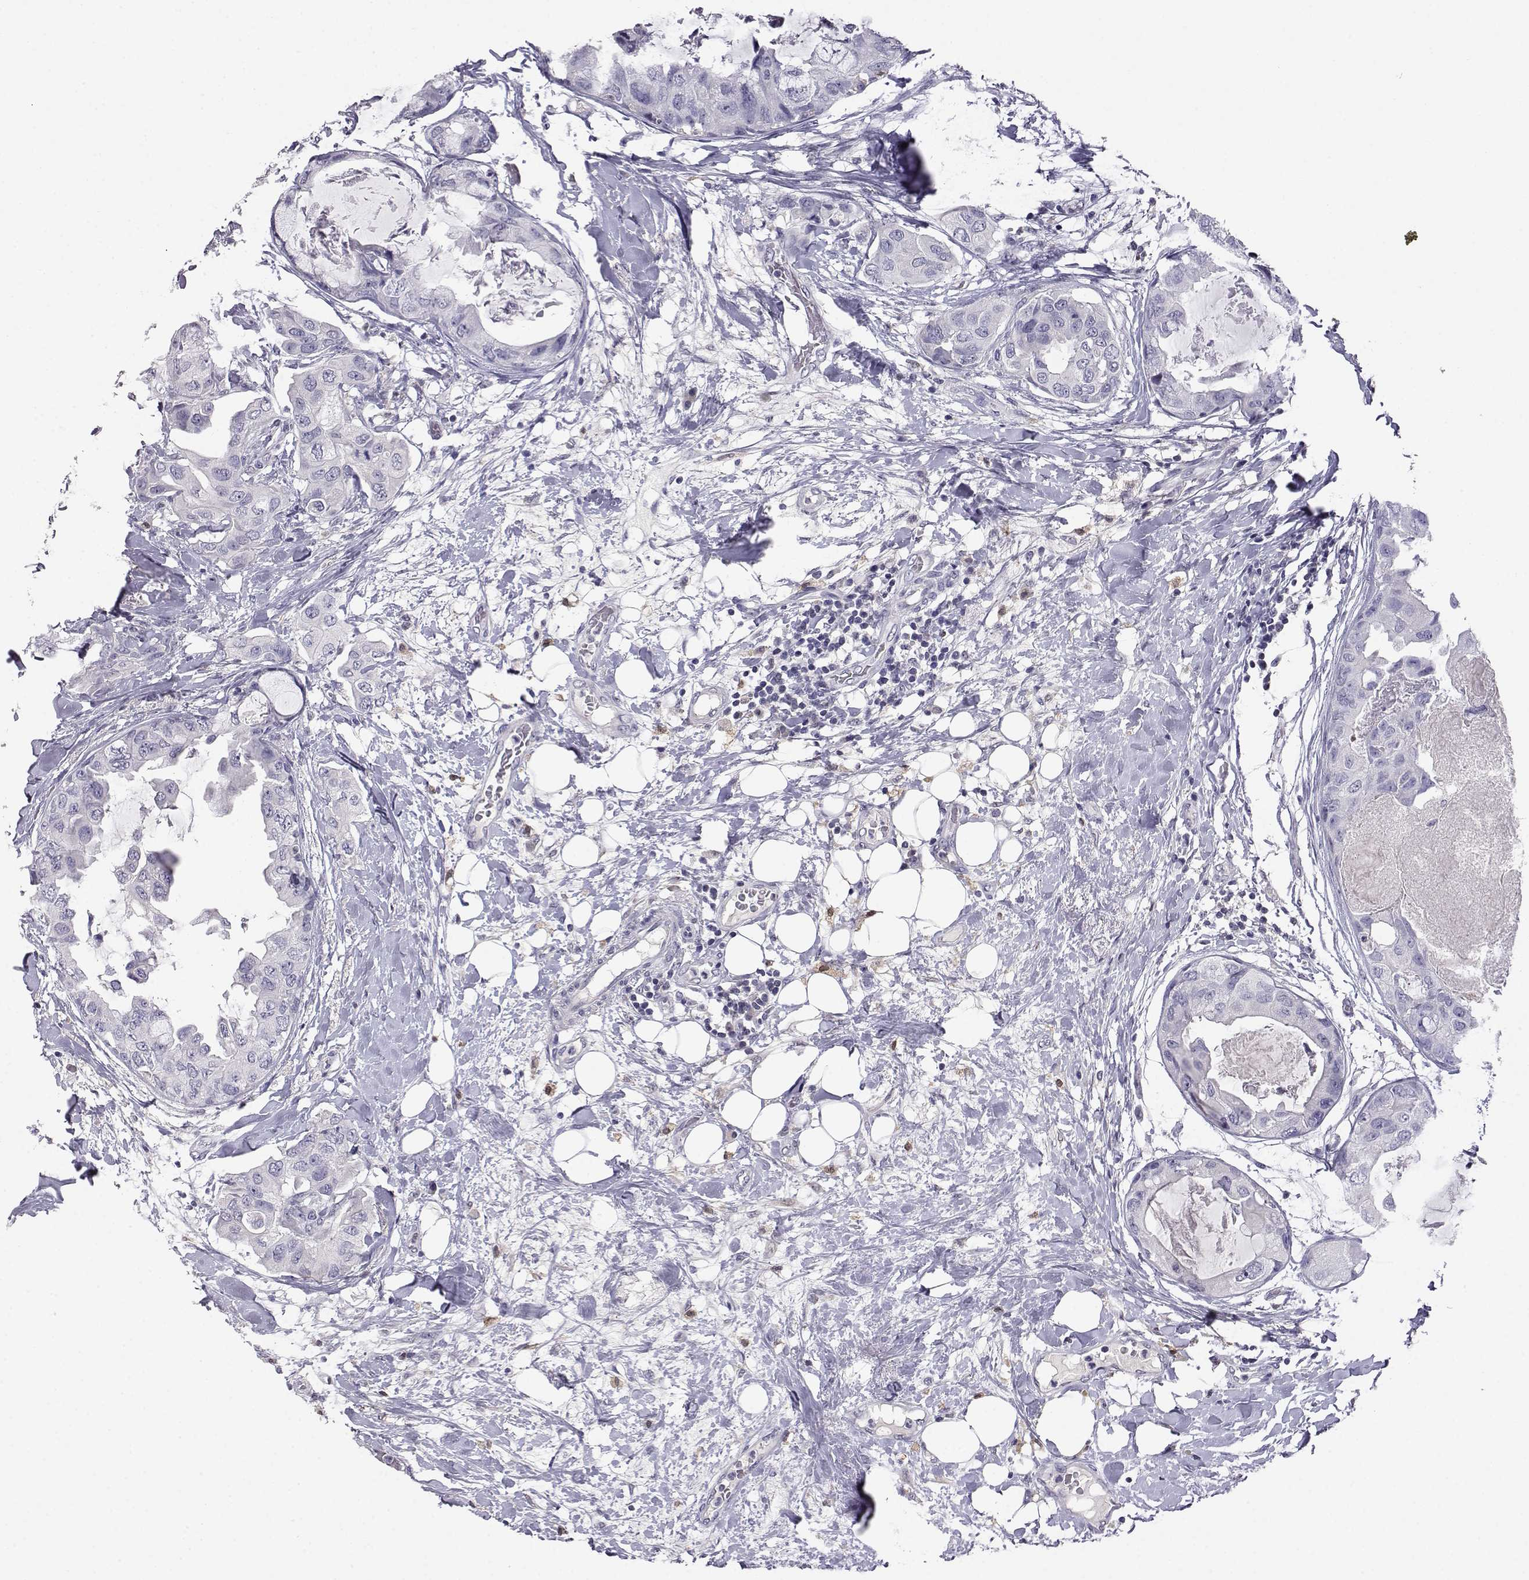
{"staining": {"intensity": "negative", "quantity": "none", "location": "none"}, "tissue": "breast cancer", "cell_type": "Tumor cells", "image_type": "cancer", "snomed": [{"axis": "morphology", "description": "Normal tissue, NOS"}, {"axis": "morphology", "description": "Duct carcinoma"}, {"axis": "topography", "description": "Breast"}], "caption": "Histopathology image shows no significant protein positivity in tumor cells of breast invasive ductal carcinoma.", "gene": "AKR1B1", "patient": {"sex": "female", "age": 40}}